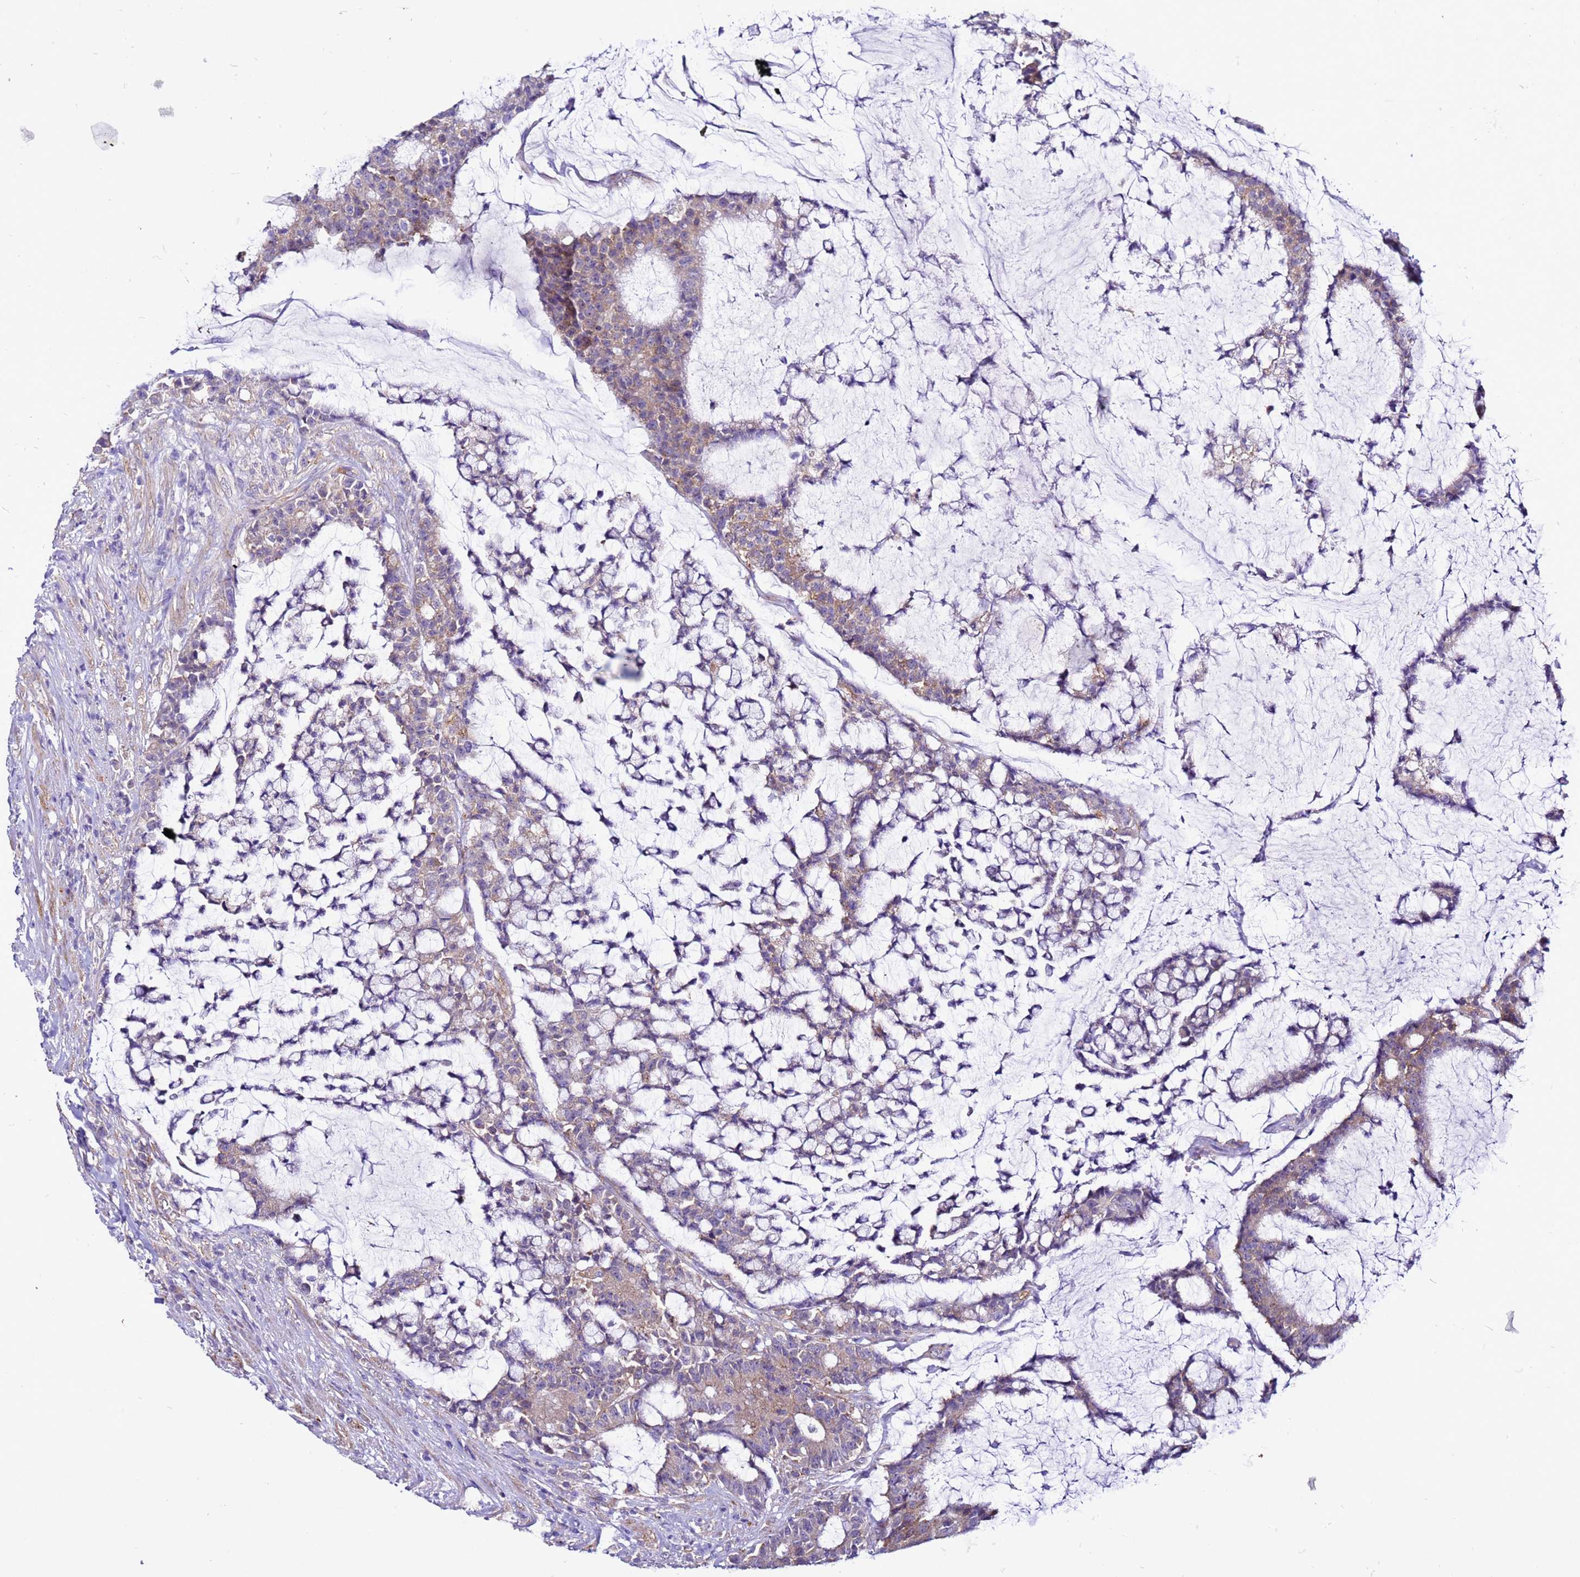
{"staining": {"intensity": "moderate", "quantity": "25%-75%", "location": "cytoplasmic/membranous"}, "tissue": "colorectal cancer", "cell_type": "Tumor cells", "image_type": "cancer", "snomed": [{"axis": "morphology", "description": "Adenocarcinoma, NOS"}, {"axis": "topography", "description": "Colon"}], "caption": "A micrograph of human colorectal cancer stained for a protein displays moderate cytoplasmic/membranous brown staining in tumor cells.", "gene": "PKD1", "patient": {"sex": "female", "age": 84}}